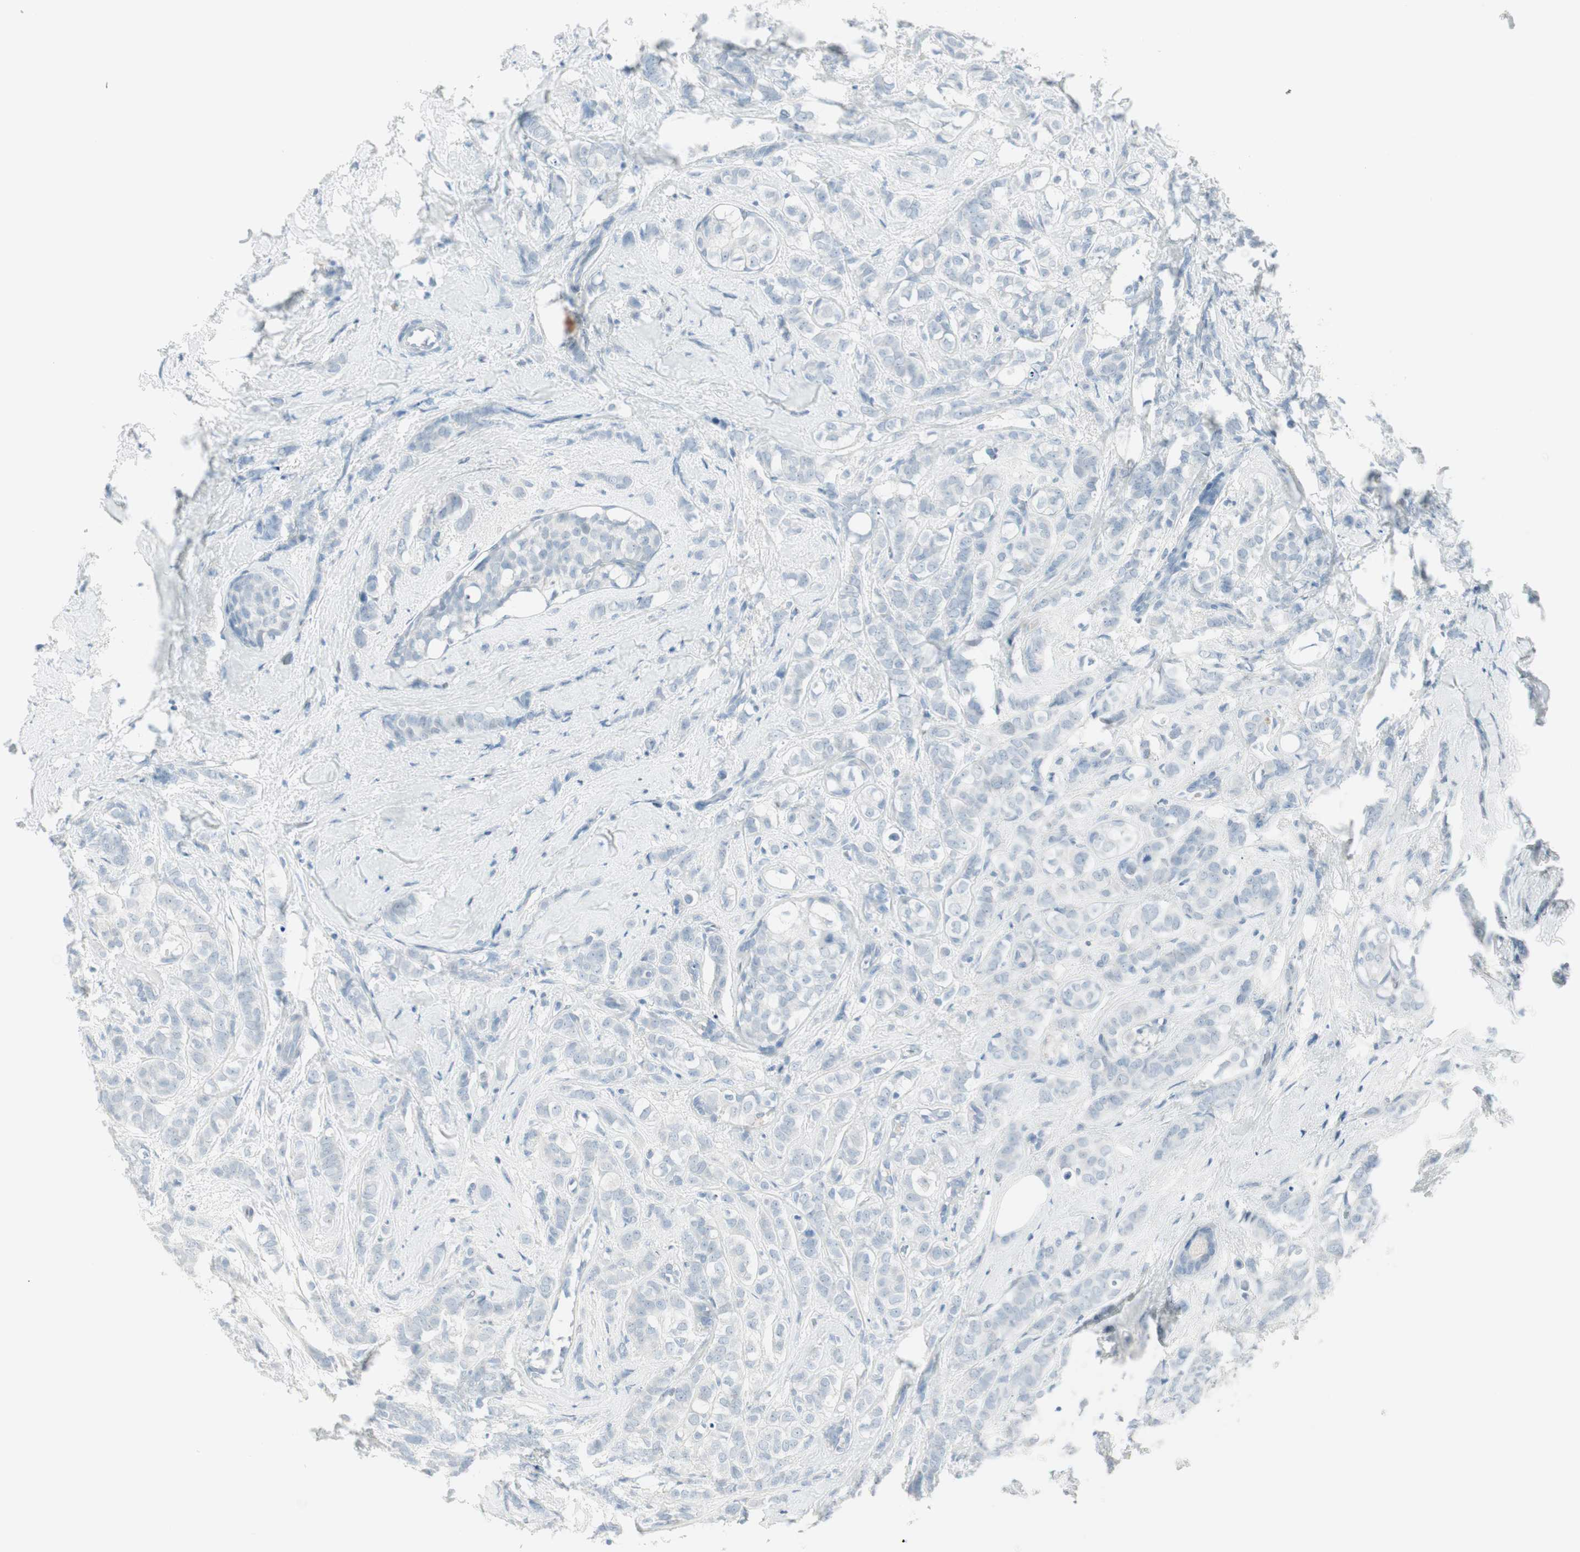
{"staining": {"intensity": "negative", "quantity": "none", "location": "none"}, "tissue": "breast cancer", "cell_type": "Tumor cells", "image_type": "cancer", "snomed": [{"axis": "morphology", "description": "Lobular carcinoma"}, {"axis": "topography", "description": "Breast"}], "caption": "Human breast lobular carcinoma stained for a protein using immunohistochemistry exhibits no positivity in tumor cells.", "gene": "ITLN2", "patient": {"sex": "female", "age": 60}}